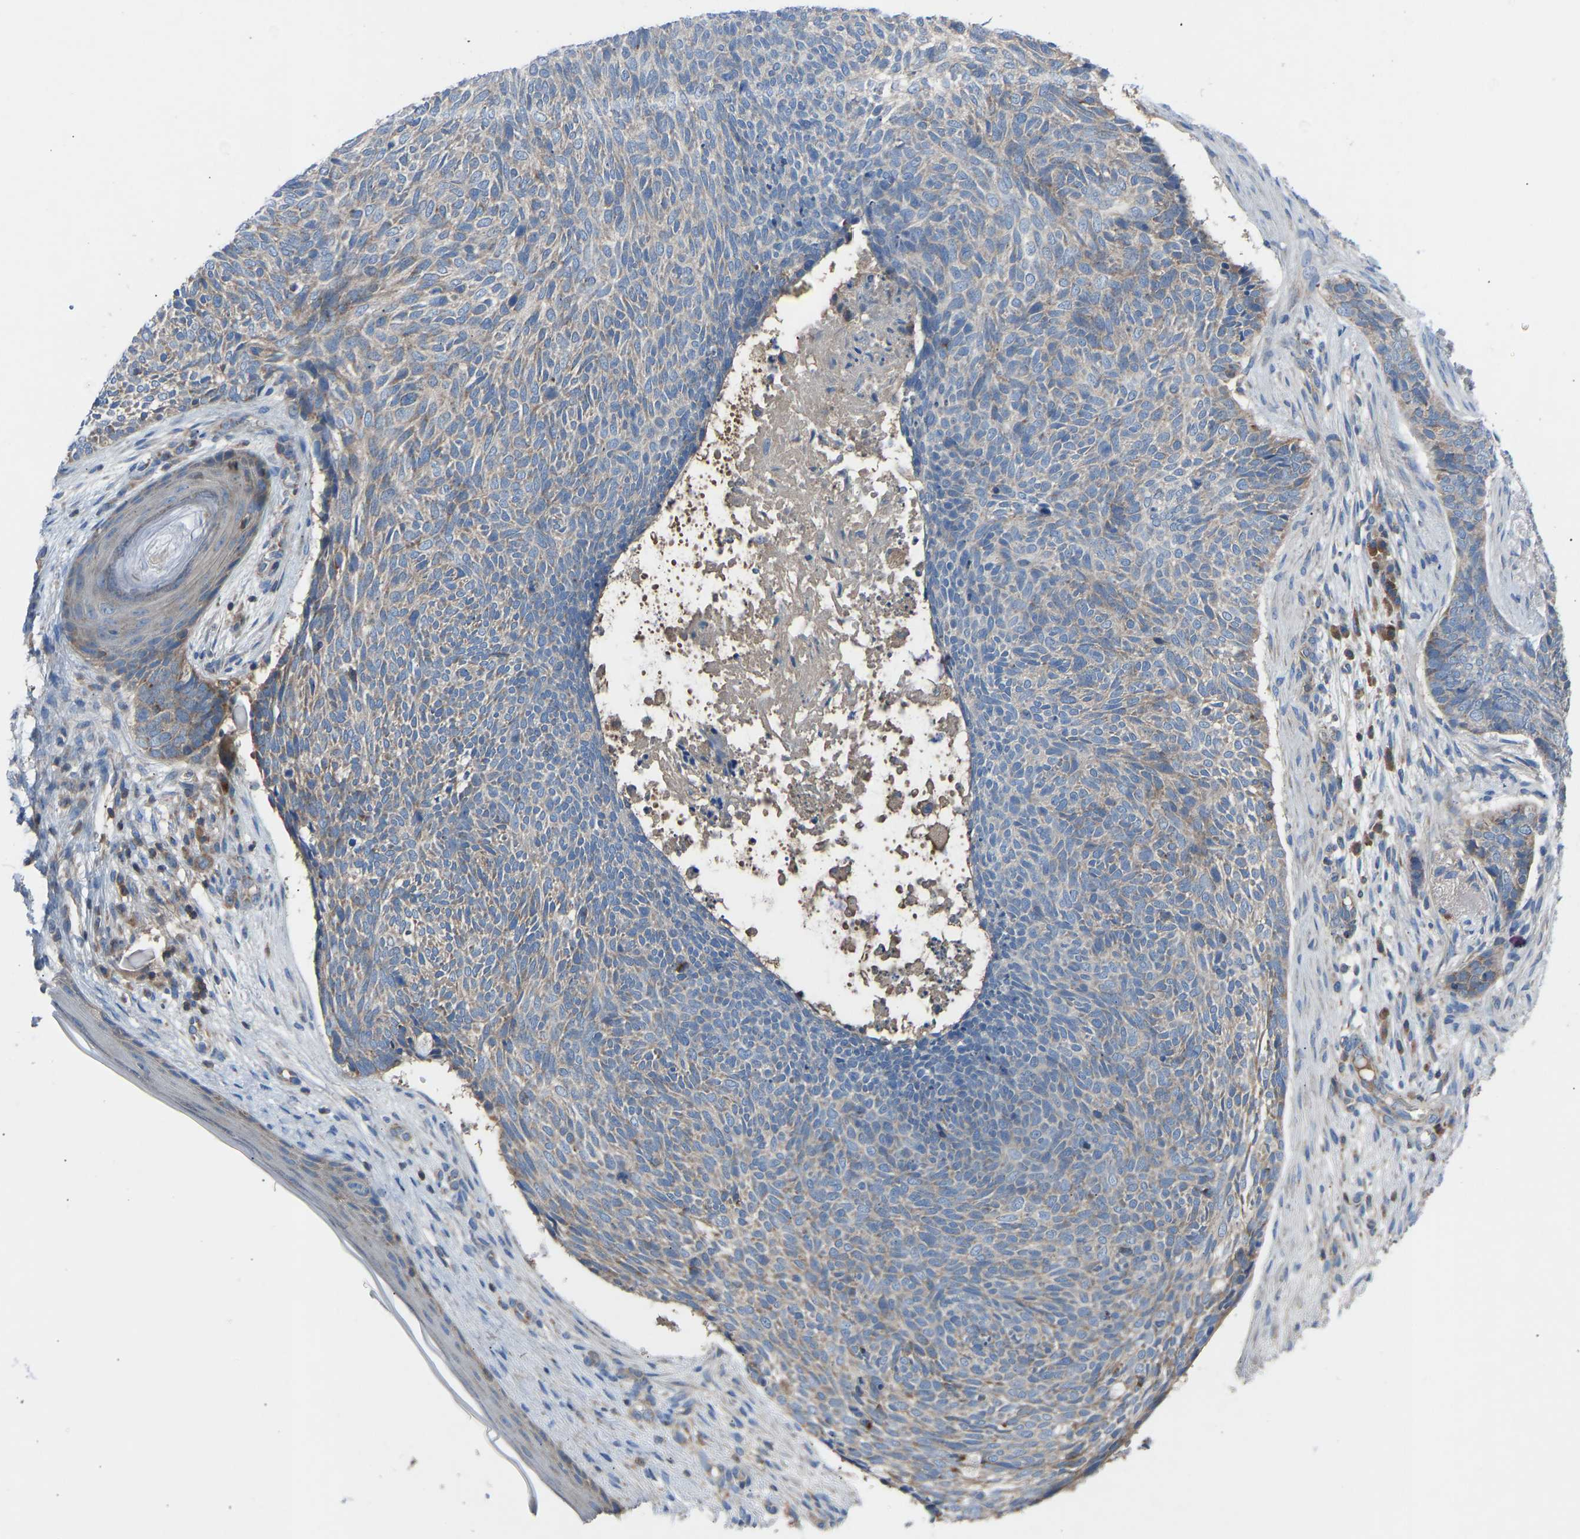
{"staining": {"intensity": "weak", "quantity": "<25%", "location": "cytoplasmic/membranous"}, "tissue": "skin cancer", "cell_type": "Tumor cells", "image_type": "cancer", "snomed": [{"axis": "morphology", "description": "Basal cell carcinoma"}, {"axis": "topography", "description": "Skin"}], "caption": "An image of human basal cell carcinoma (skin) is negative for staining in tumor cells.", "gene": "GRK6", "patient": {"sex": "female", "age": 84}}